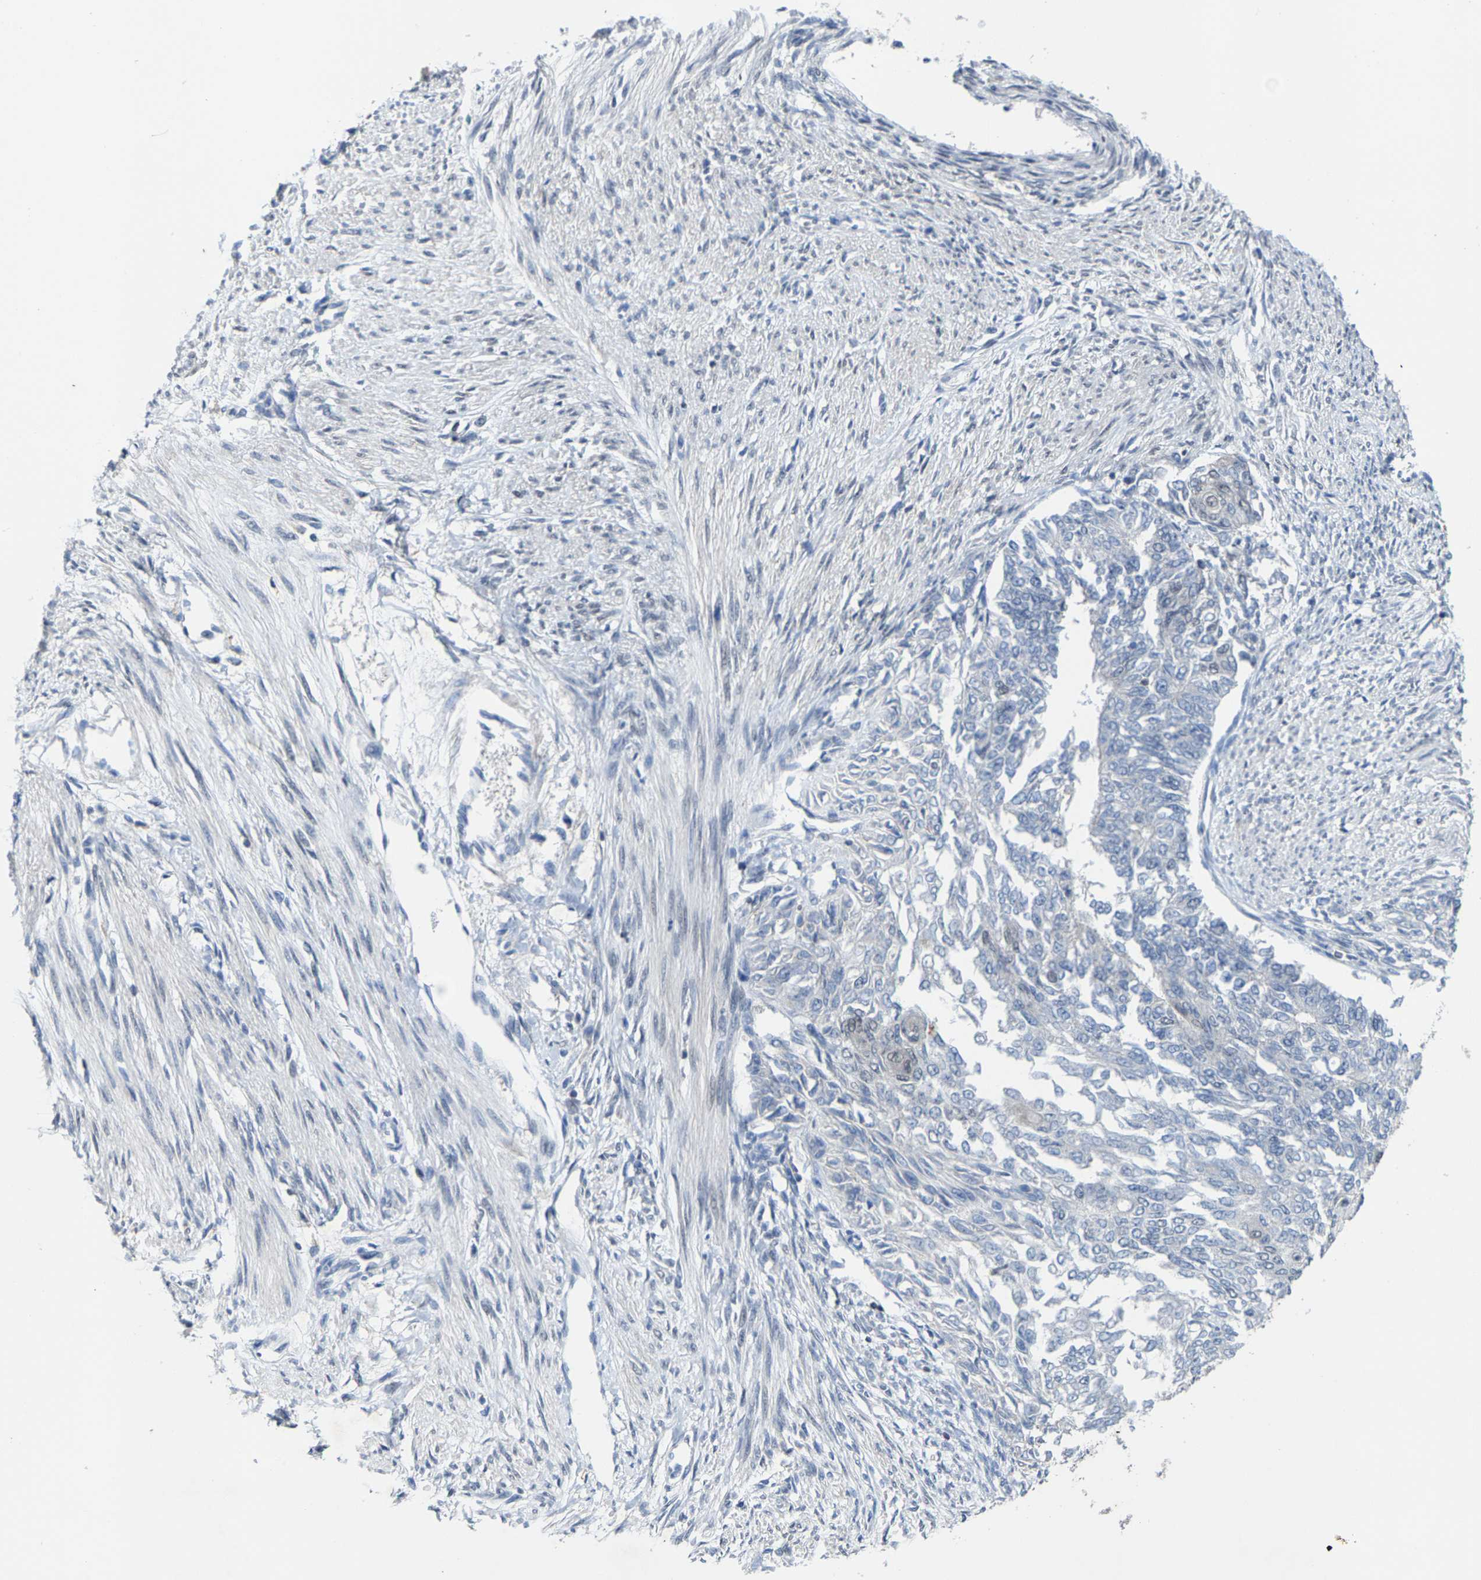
{"staining": {"intensity": "negative", "quantity": "none", "location": "none"}, "tissue": "endometrial cancer", "cell_type": "Tumor cells", "image_type": "cancer", "snomed": [{"axis": "morphology", "description": "Adenocarcinoma, NOS"}, {"axis": "topography", "description": "Endometrium"}], "caption": "Immunohistochemistry (IHC) of endometrial cancer demonstrates no expression in tumor cells. (Stains: DAB (3,3'-diaminobenzidine) immunohistochemistry (IHC) with hematoxylin counter stain, Microscopy: brightfield microscopy at high magnification).", "gene": "FGD3", "patient": {"sex": "female", "age": 32}}